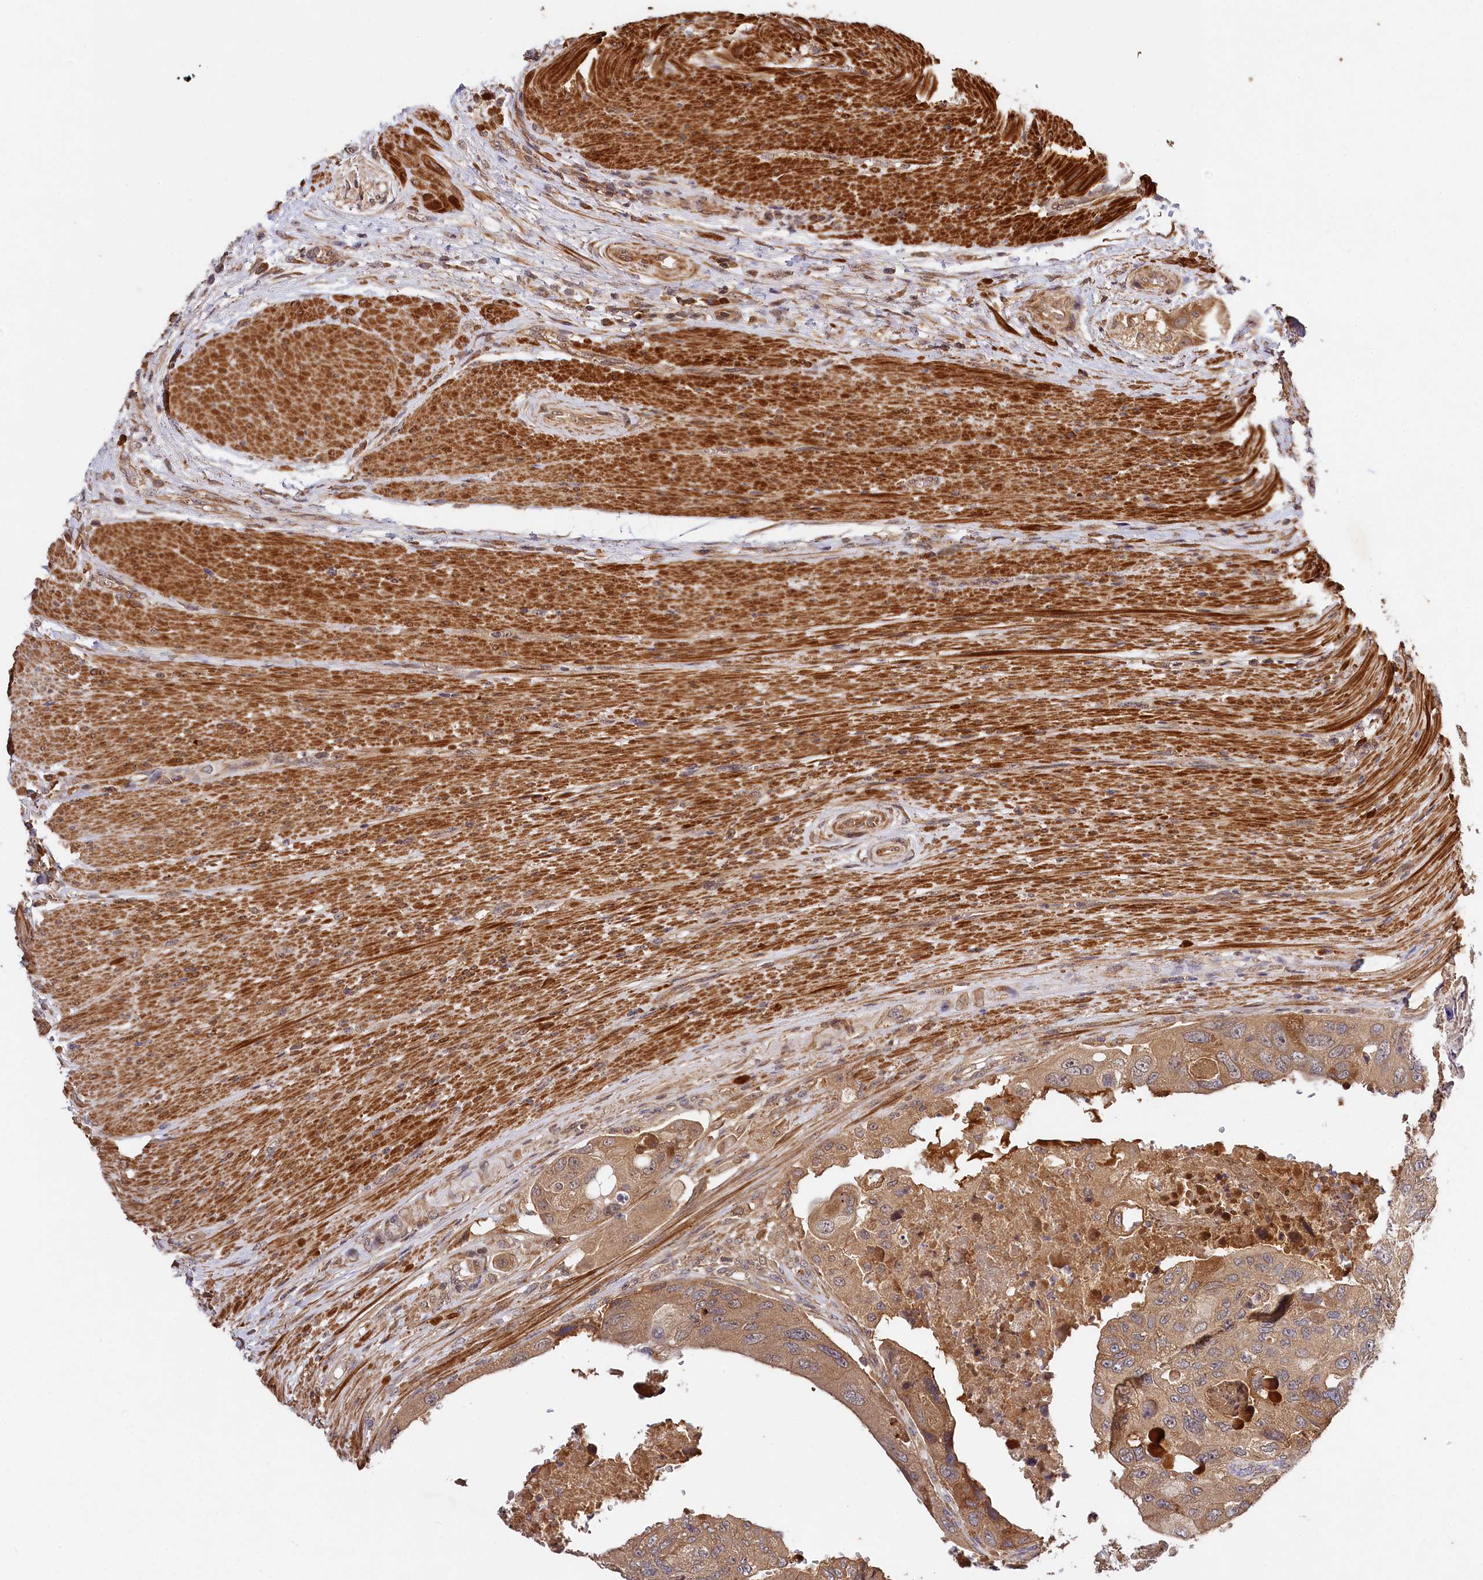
{"staining": {"intensity": "weak", "quantity": ">75%", "location": "cytoplasmic/membranous"}, "tissue": "colorectal cancer", "cell_type": "Tumor cells", "image_type": "cancer", "snomed": [{"axis": "morphology", "description": "Adenocarcinoma, NOS"}, {"axis": "topography", "description": "Rectum"}], "caption": "Protein staining shows weak cytoplasmic/membranous expression in about >75% of tumor cells in colorectal adenocarcinoma. The protein of interest is shown in brown color, while the nuclei are stained blue.", "gene": "MCF2L2", "patient": {"sex": "male", "age": 63}}